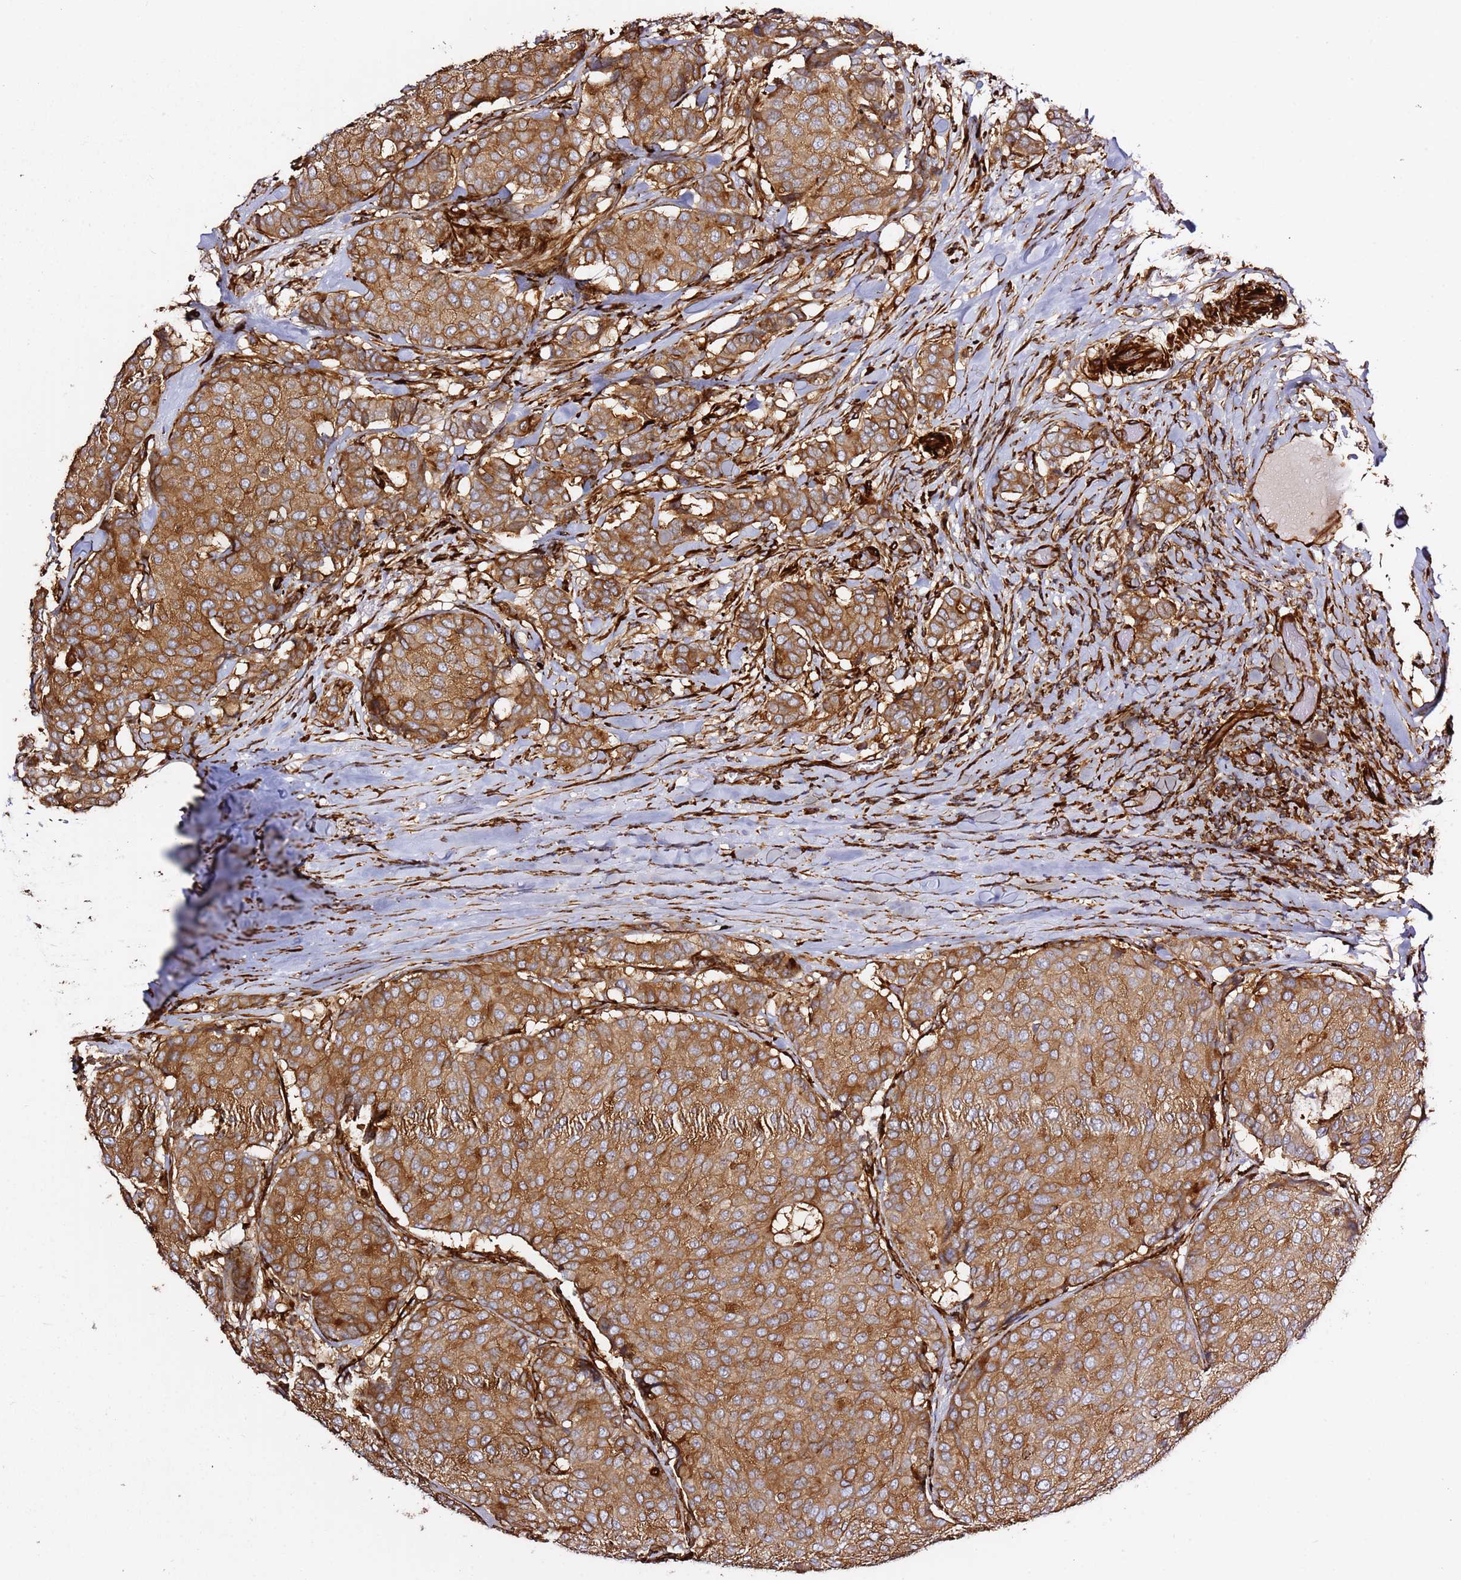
{"staining": {"intensity": "moderate", "quantity": ">75%", "location": "cytoplasmic/membranous"}, "tissue": "breast cancer", "cell_type": "Tumor cells", "image_type": "cancer", "snomed": [{"axis": "morphology", "description": "Duct carcinoma"}, {"axis": "topography", "description": "Breast"}], "caption": "Moderate cytoplasmic/membranous protein expression is appreciated in approximately >75% of tumor cells in invasive ductal carcinoma (breast).", "gene": "MRGPRE", "patient": {"sex": "female", "age": 75}}